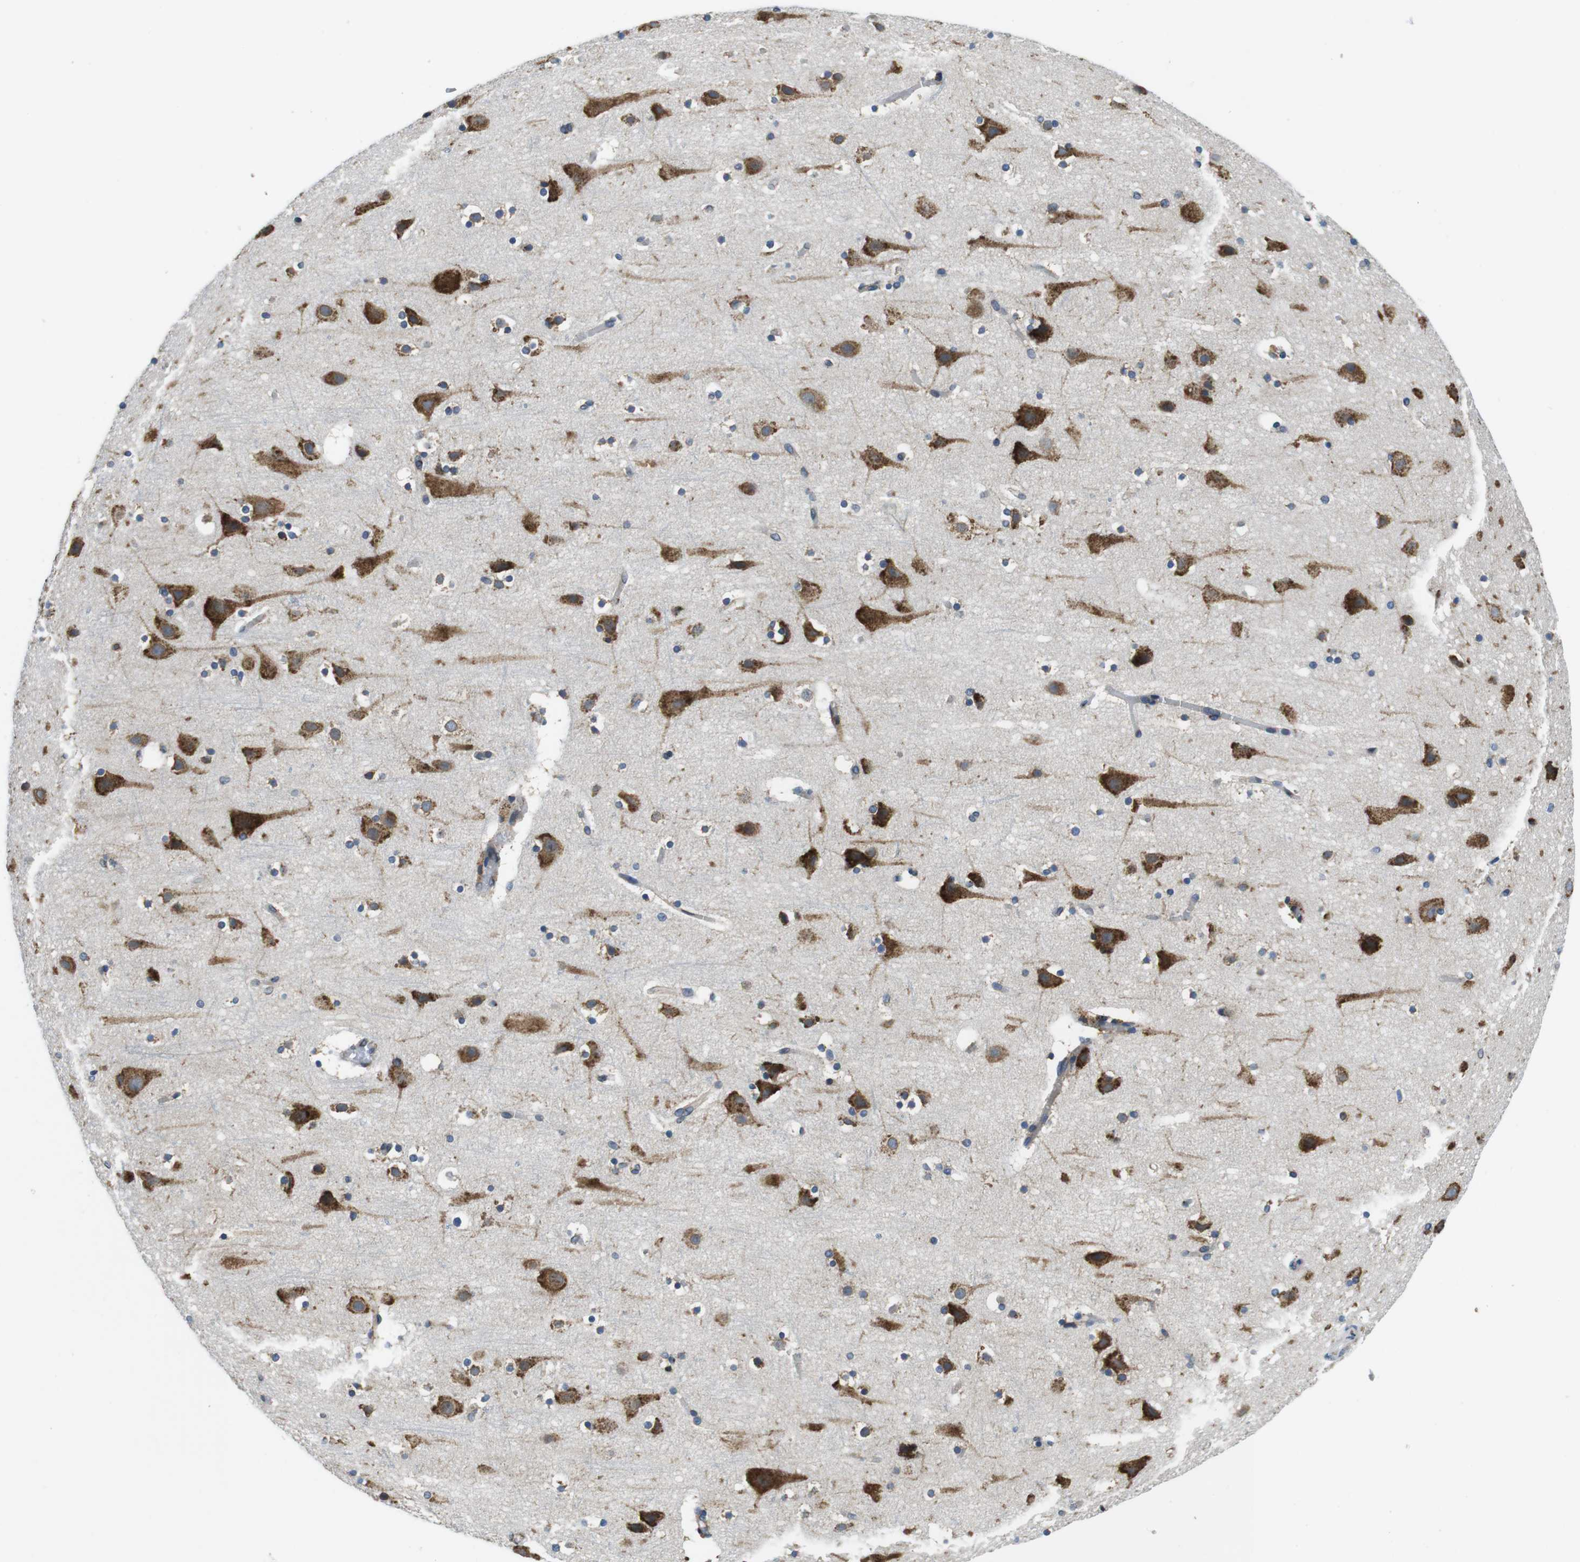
{"staining": {"intensity": "moderate", "quantity": ">75%", "location": "cytoplasmic/membranous"}, "tissue": "cerebral cortex", "cell_type": "Endothelial cells", "image_type": "normal", "snomed": [{"axis": "morphology", "description": "Normal tissue, NOS"}, {"axis": "topography", "description": "Cerebral cortex"}], "caption": "Immunohistochemistry (IHC) photomicrograph of benign cerebral cortex stained for a protein (brown), which displays medium levels of moderate cytoplasmic/membranous staining in about >75% of endothelial cells.", "gene": "UGGT1", "patient": {"sex": "male", "age": 45}}